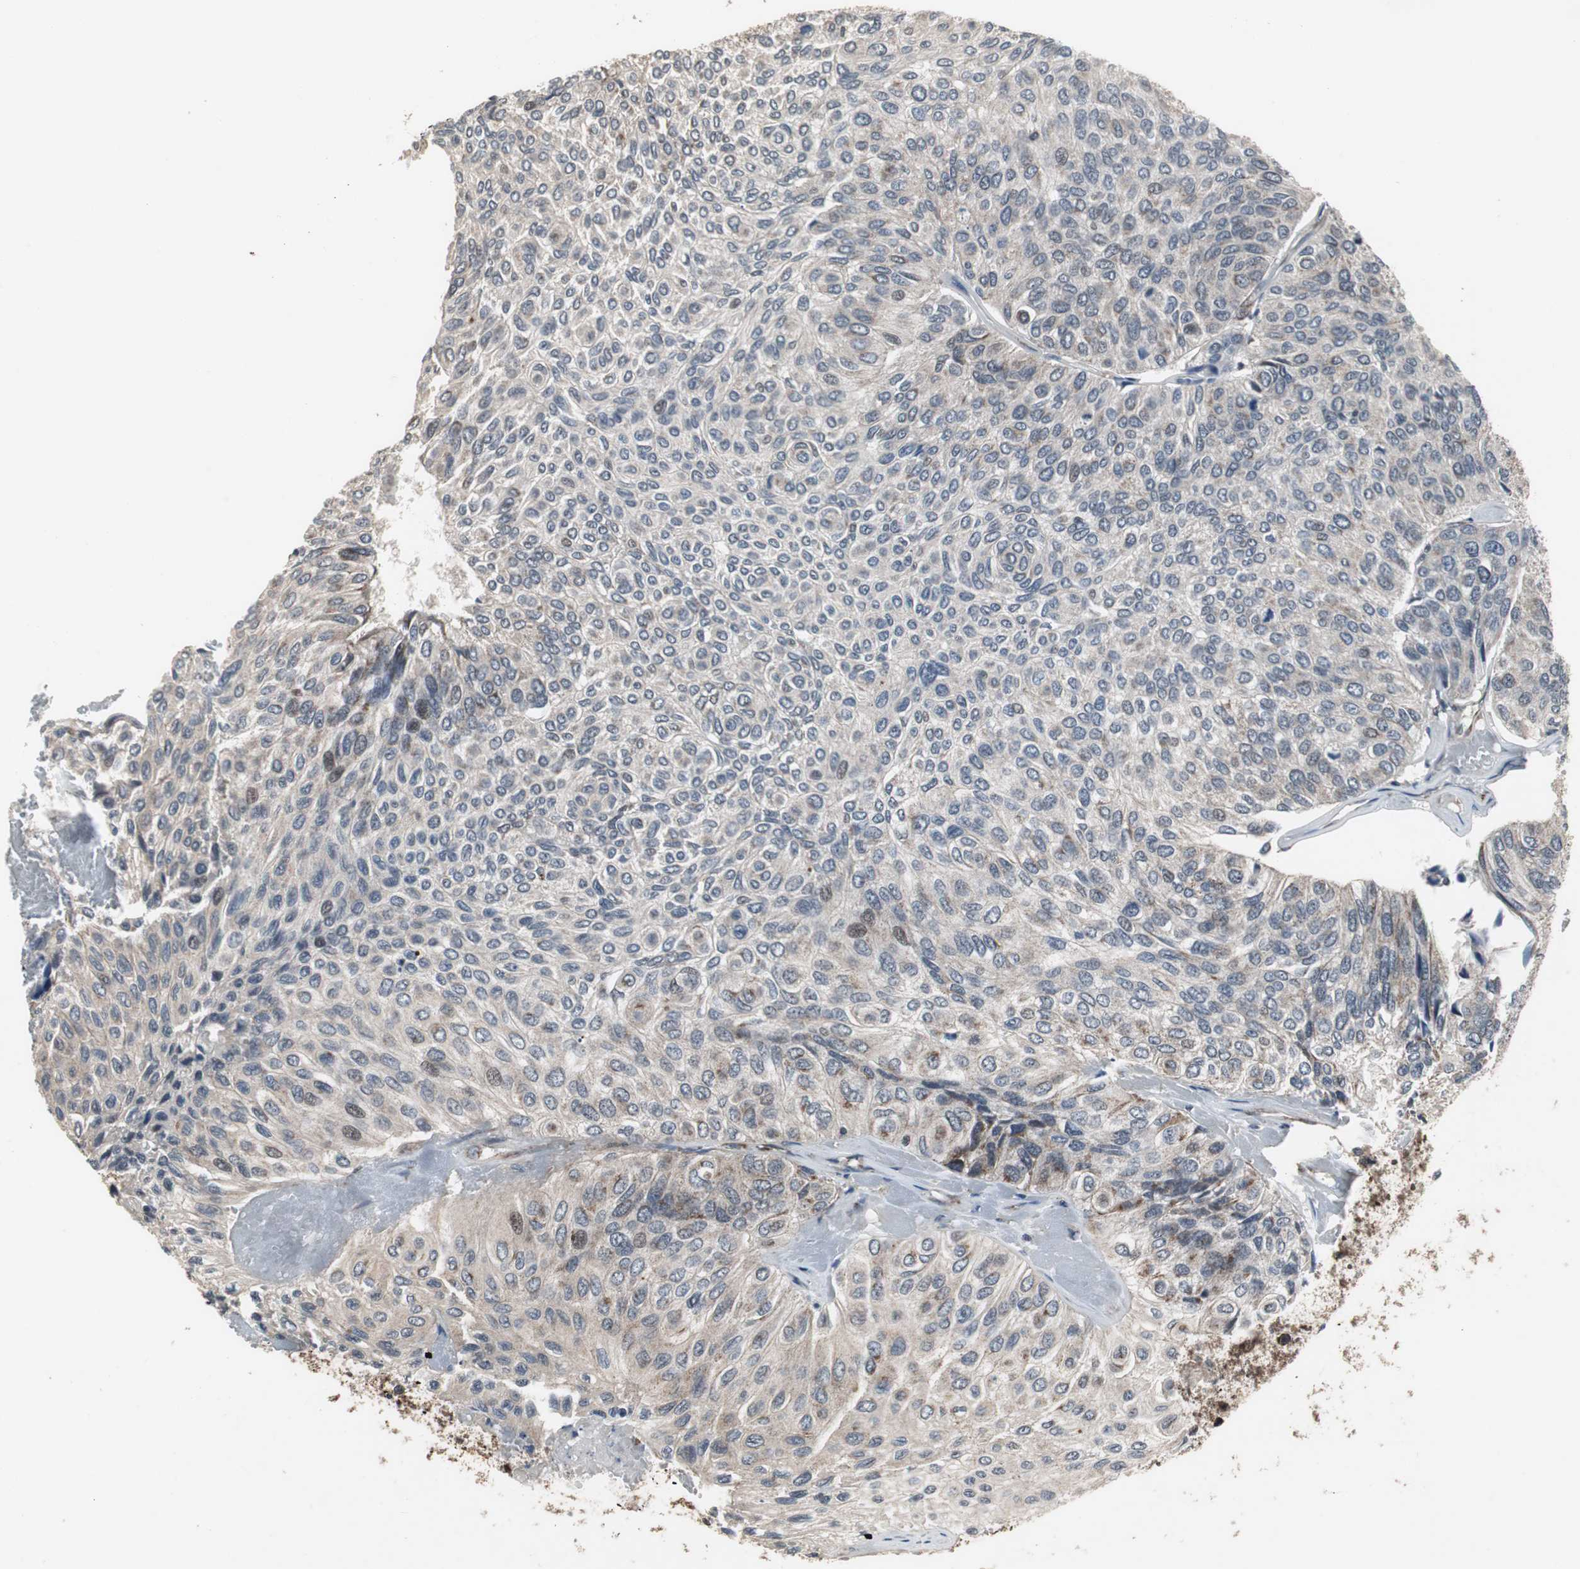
{"staining": {"intensity": "weak", "quantity": "25%-75%", "location": "cytoplasmic/membranous"}, "tissue": "urothelial cancer", "cell_type": "Tumor cells", "image_type": "cancer", "snomed": [{"axis": "morphology", "description": "Urothelial carcinoma, High grade"}, {"axis": "topography", "description": "Urinary bladder"}], "caption": "Immunohistochemical staining of human urothelial cancer exhibits low levels of weak cytoplasmic/membranous staining in about 25%-75% of tumor cells.", "gene": "MRPL40", "patient": {"sex": "male", "age": 66}}